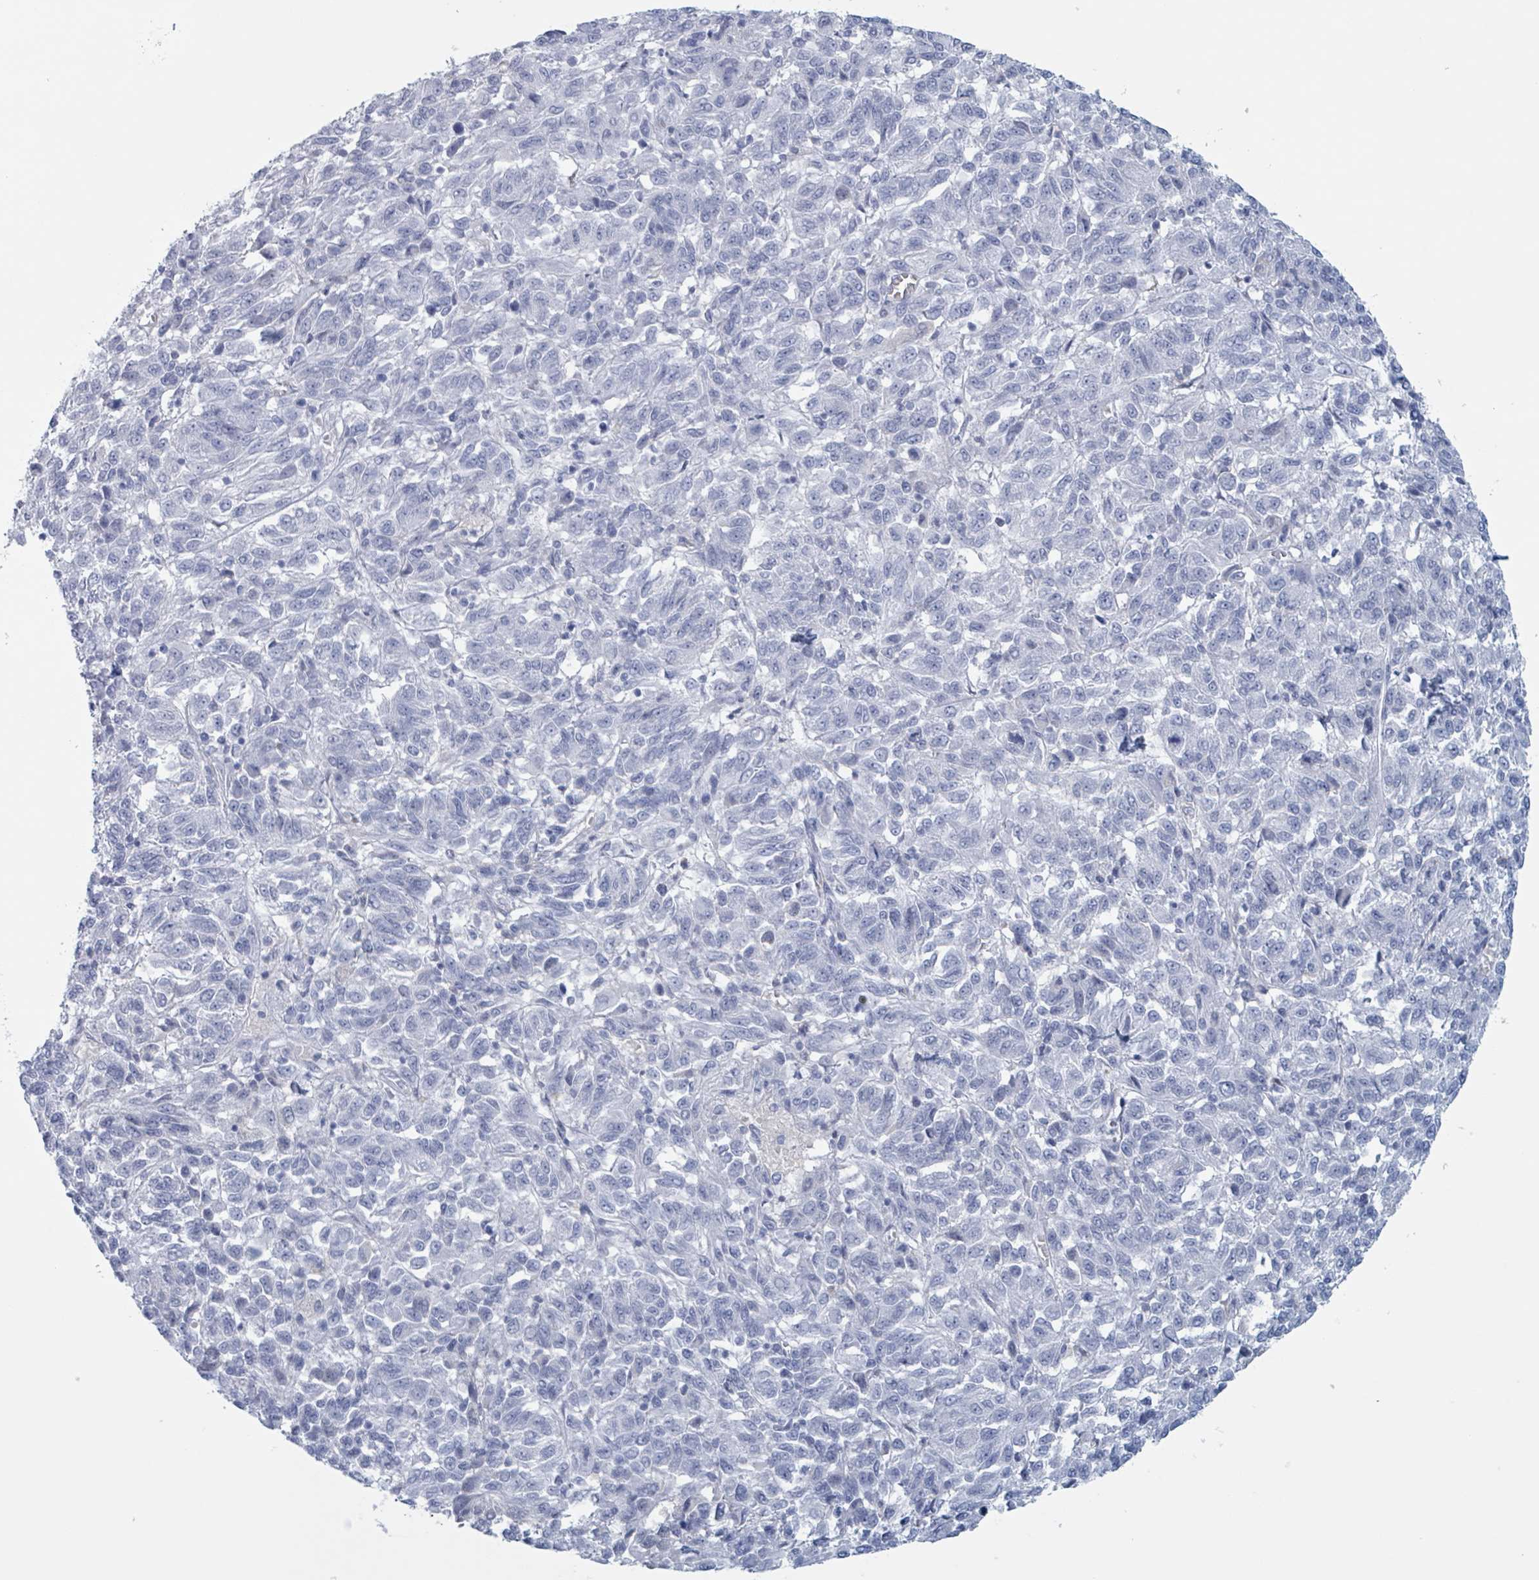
{"staining": {"intensity": "negative", "quantity": "none", "location": "none"}, "tissue": "melanoma", "cell_type": "Tumor cells", "image_type": "cancer", "snomed": [{"axis": "morphology", "description": "Malignant melanoma, Metastatic site"}, {"axis": "topography", "description": "Lung"}], "caption": "A photomicrograph of human malignant melanoma (metastatic site) is negative for staining in tumor cells.", "gene": "KLK4", "patient": {"sex": "male", "age": 64}}